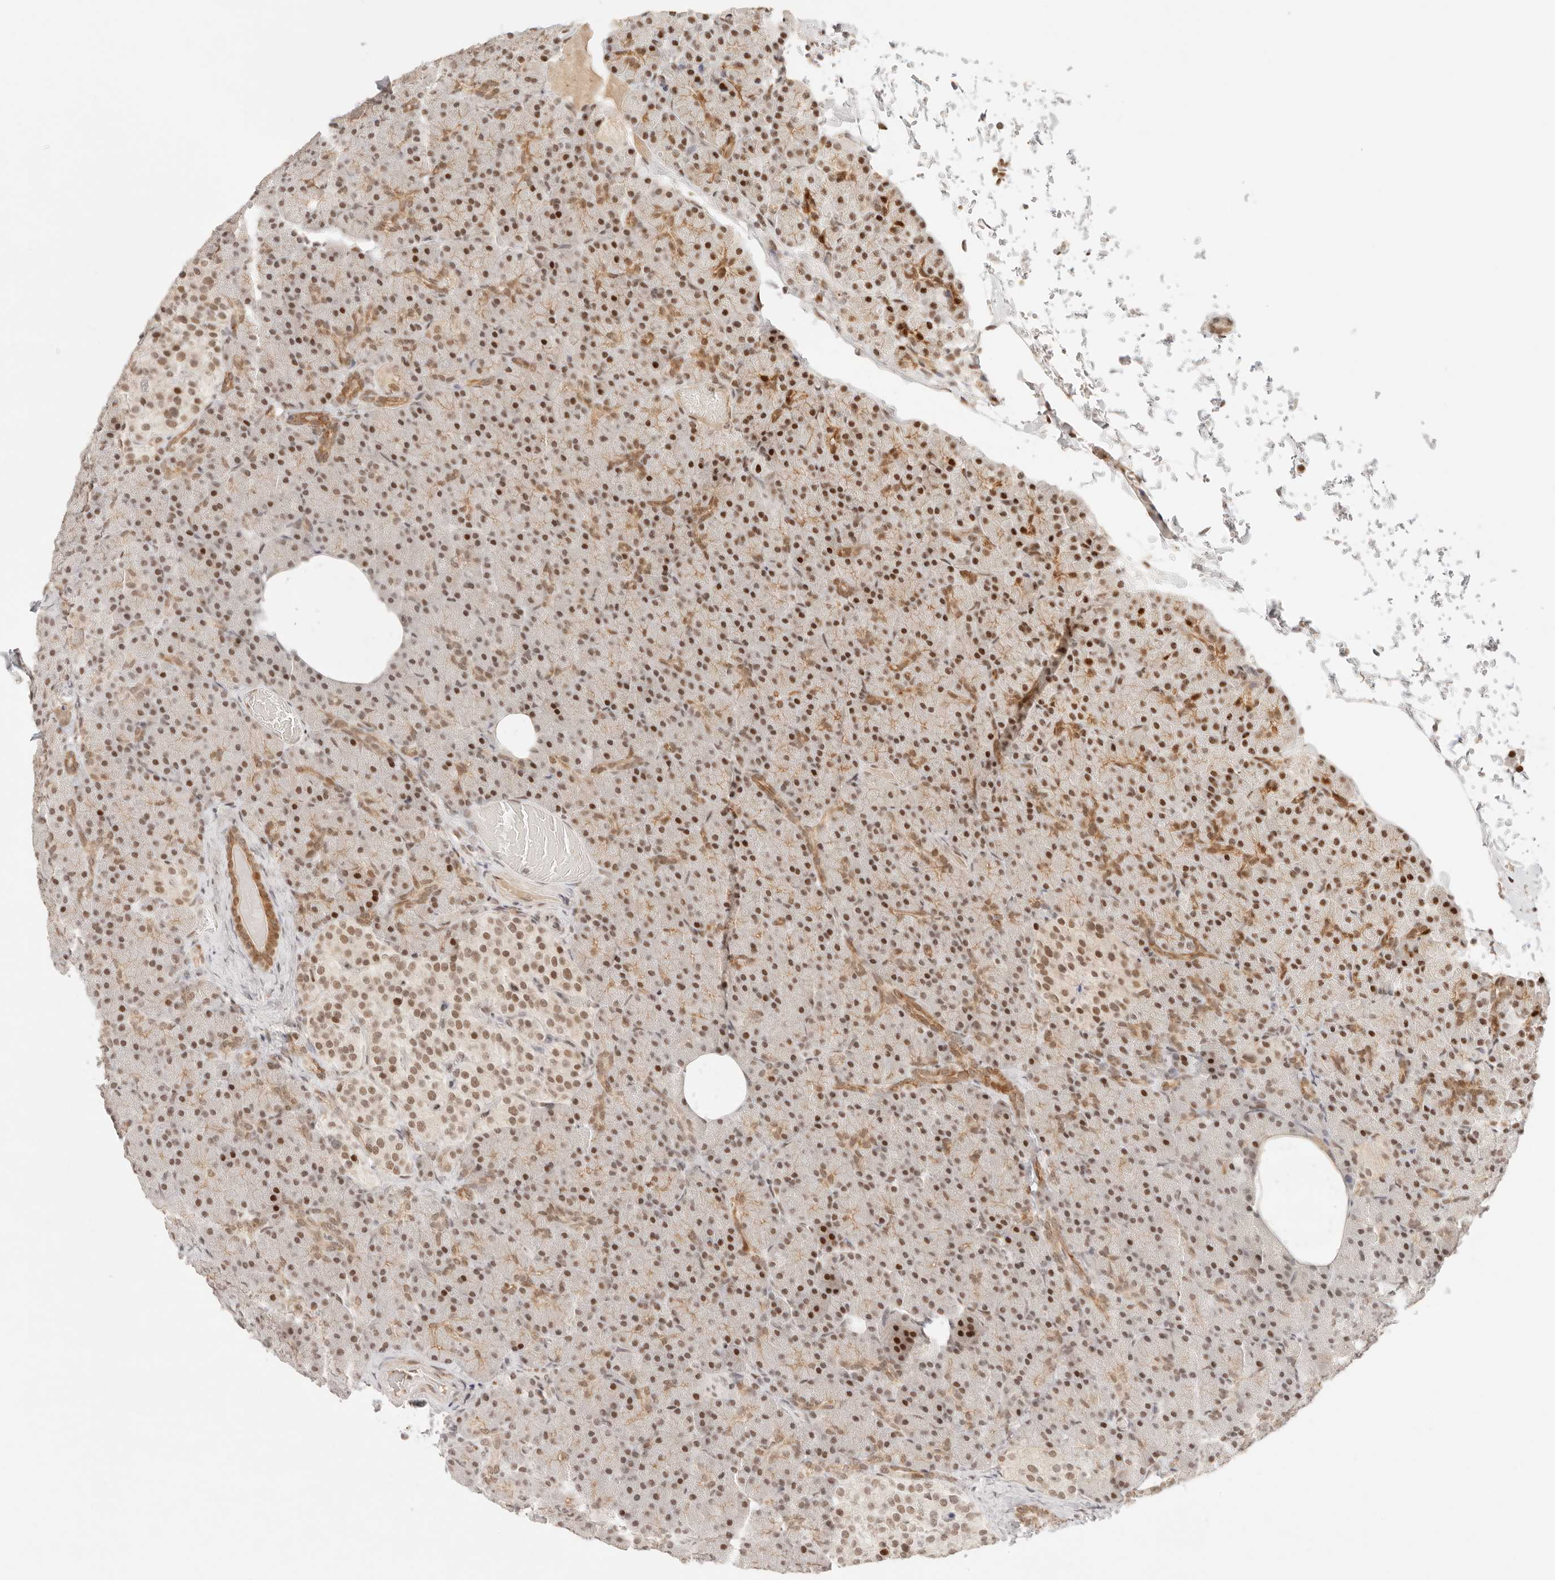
{"staining": {"intensity": "strong", "quantity": ">75%", "location": "cytoplasmic/membranous,nuclear"}, "tissue": "pancreas", "cell_type": "Exocrine glandular cells", "image_type": "normal", "snomed": [{"axis": "morphology", "description": "Normal tissue, NOS"}, {"axis": "topography", "description": "Pancreas"}], "caption": "A brown stain labels strong cytoplasmic/membranous,nuclear positivity of a protein in exocrine glandular cells of normal human pancreas.", "gene": "HOXC5", "patient": {"sex": "female", "age": 43}}